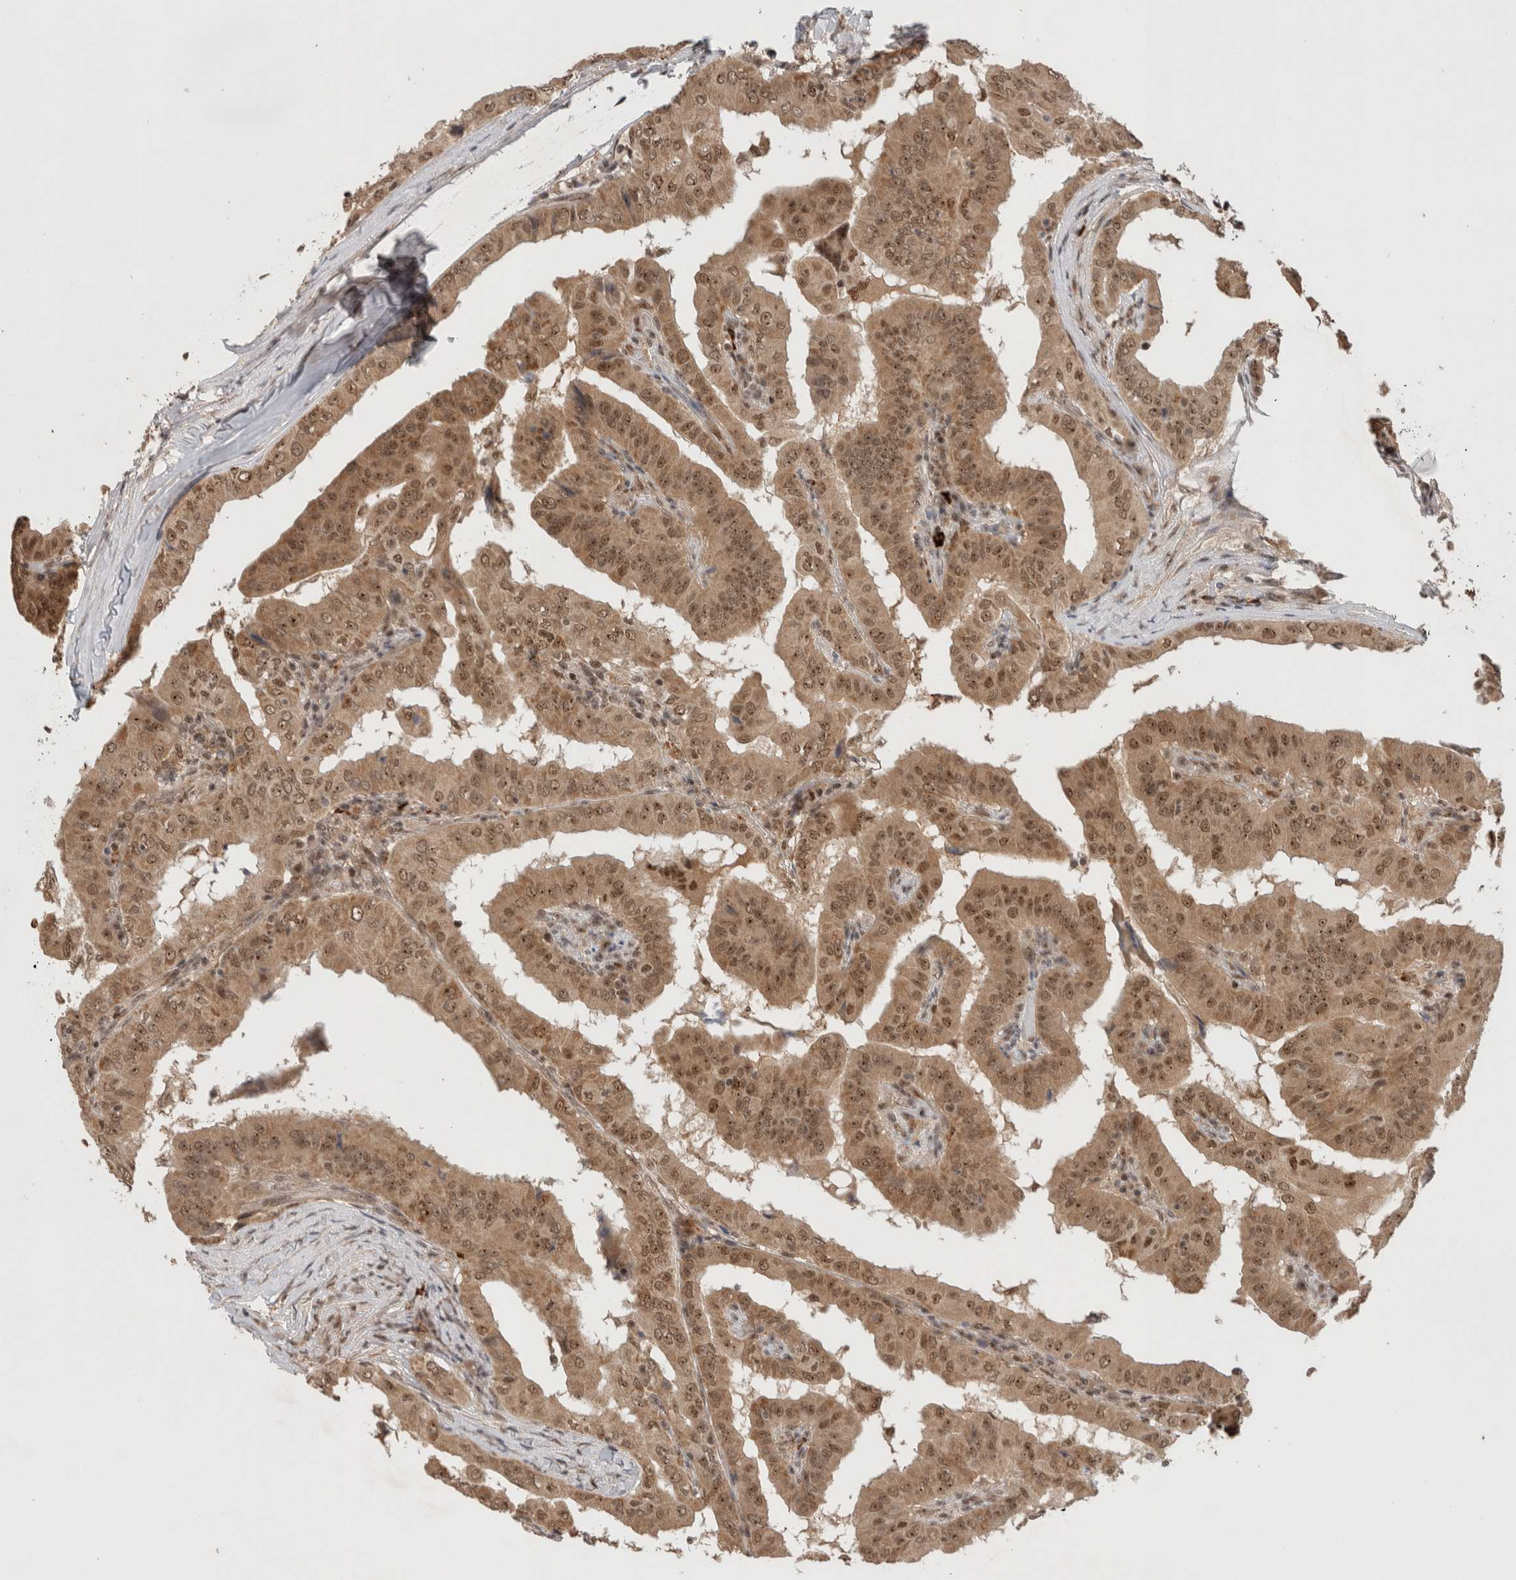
{"staining": {"intensity": "moderate", "quantity": ">75%", "location": "cytoplasmic/membranous,nuclear"}, "tissue": "thyroid cancer", "cell_type": "Tumor cells", "image_type": "cancer", "snomed": [{"axis": "morphology", "description": "Papillary adenocarcinoma, NOS"}, {"axis": "topography", "description": "Thyroid gland"}], "caption": "Immunohistochemistry (DAB) staining of thyroid papillary adenocarcinoma exhibits moderate cytoplasmic/membranous and nuclear protein staining in about >75% of tumor cells.", "gene": "MPHOSPH6", "patient": {"sex": "male", "age": 33}}